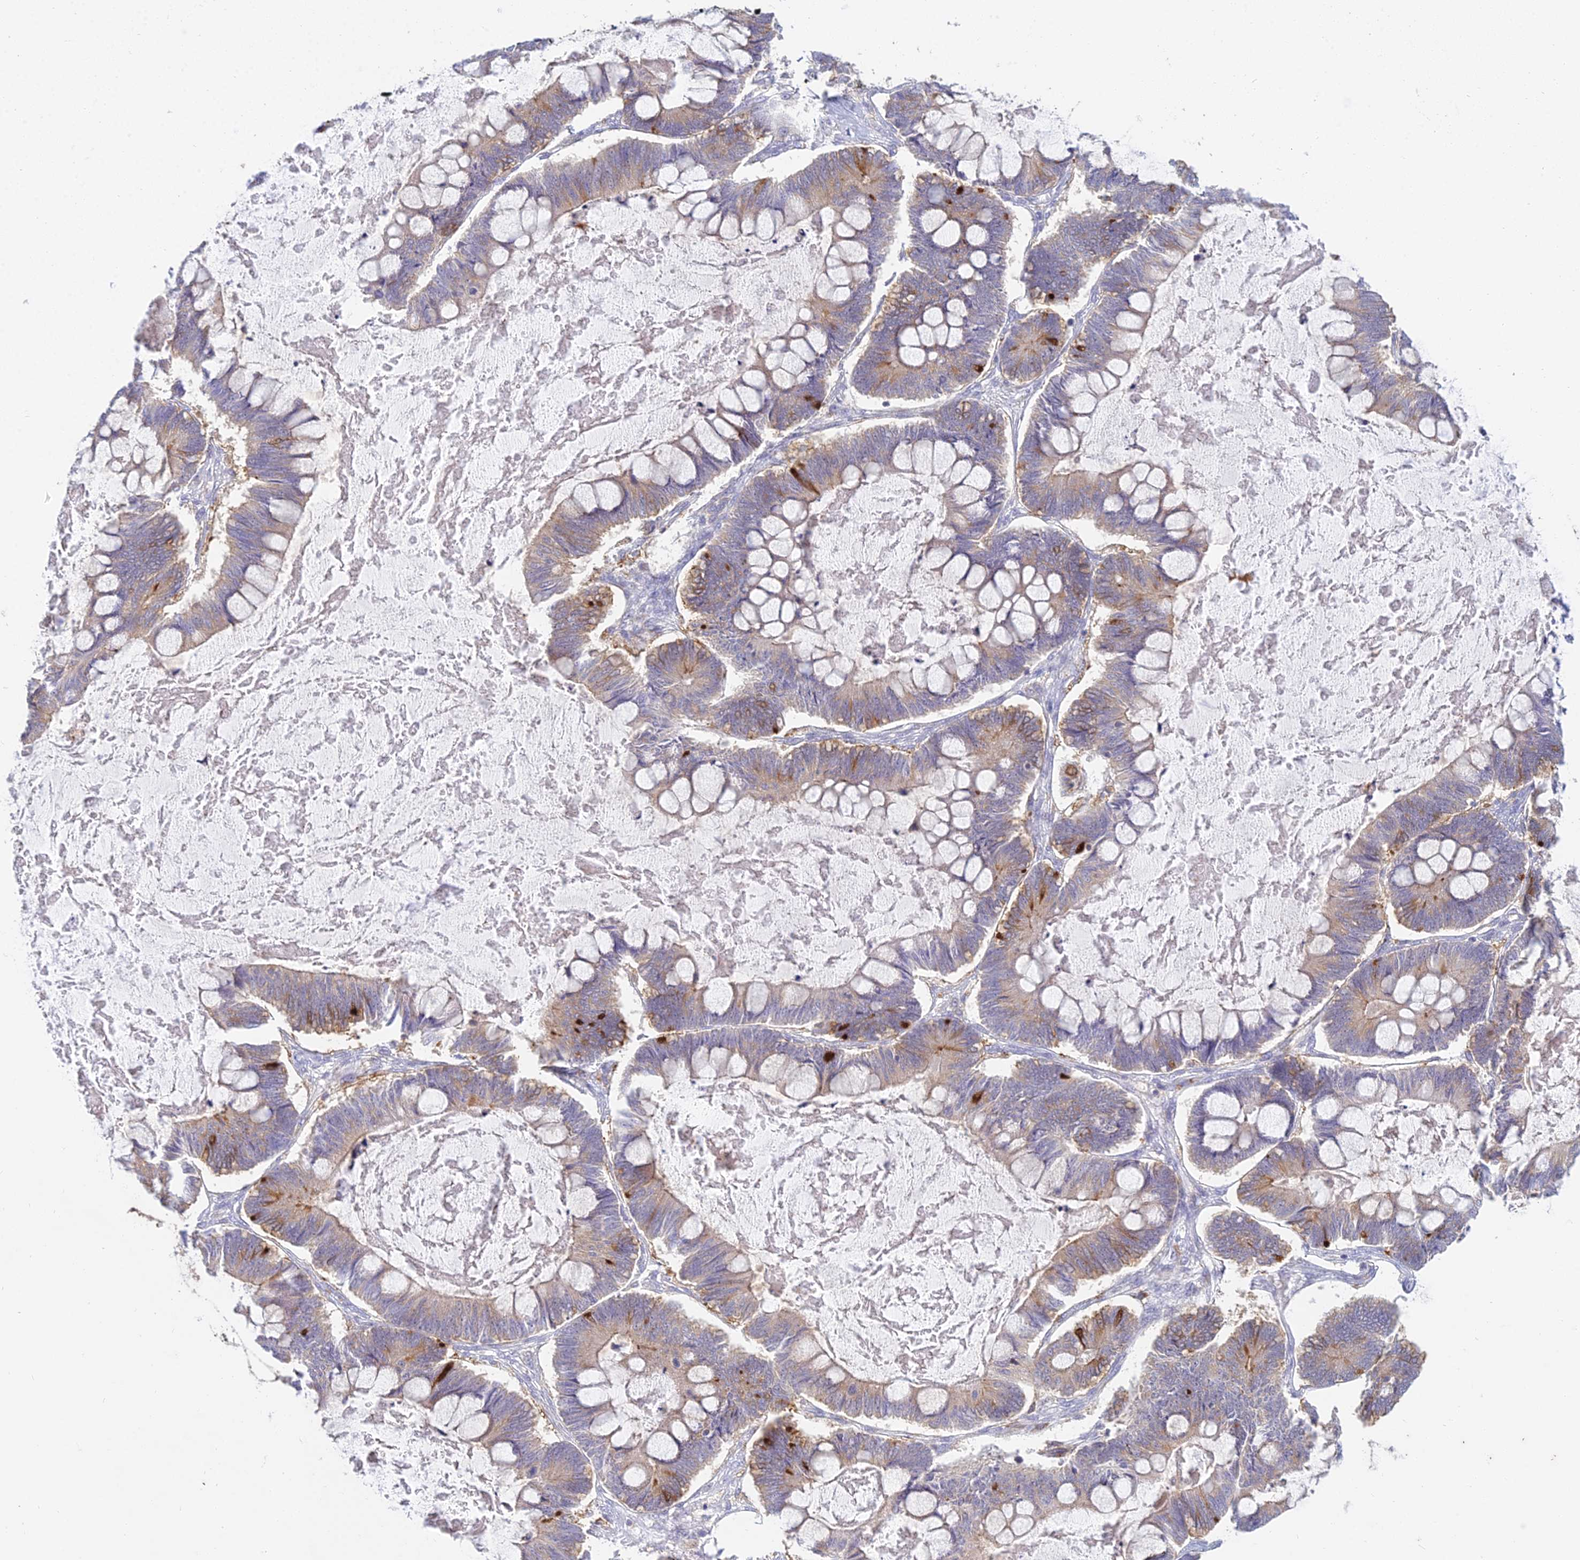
{"staining": {"intensity": "weak", "quantity": "25%-75%", "location": "cytoplasmic/membranous"}, "tissue": "ovarian cancer", "cell_type": "Tumor cells", "image_type": "cancer", "snomed": [{"axis": "morphology", "description": "Cystadenocarcinoma, mucinous, NOS"}, {"axis": "topography", "description": "Ovary"}], "caption": "Human ovarian cancer (mucinous cystadenocarcinoma) stained for a protein (brown) displays weak cytoplasmic/membranous positive positivity in about 25%-75% of tumor cells.", "gene": "UBE2G1", "patient": {"sex": "female", "age": 61}}